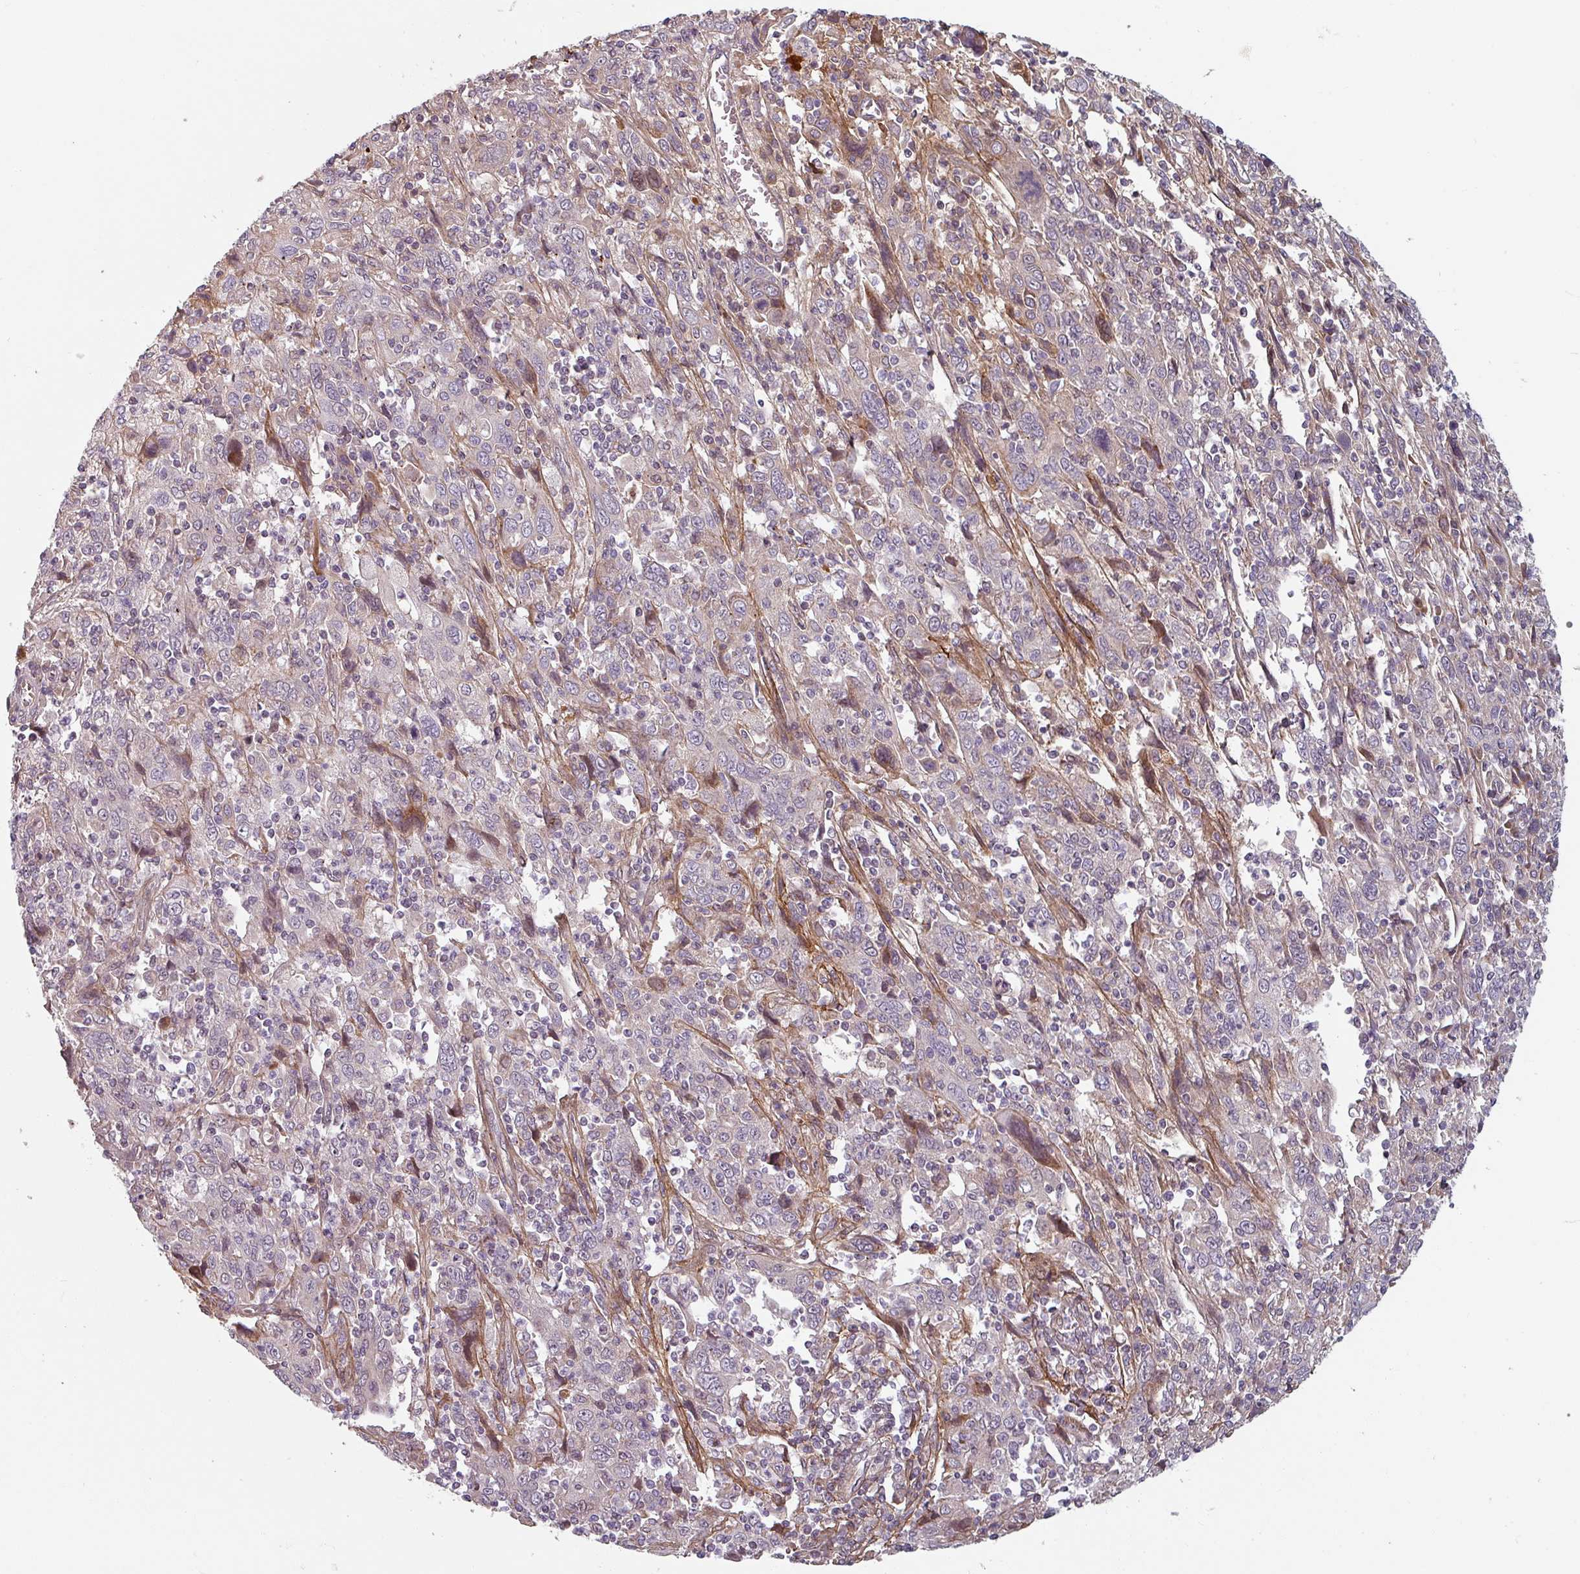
{"staining": {"intensity": "weak", "quantity": "<25%", "location": "cytoplasmic/membranous"}, "tissue": "cervical cancer", "cell_type": "Tumor cells", "image_type": "cancer", "snomed": [{"axis": "morphology", "description": "Squamous cell carcinoma, NOS"}, {"axis": "topography", "description": "Cervix"}], "caption": "Tumor cells show no significant protein expression in cervical squamous cell carcinoma.", "gene": "CYB5RL", "patient": {"sex": "female", "age": 46}}